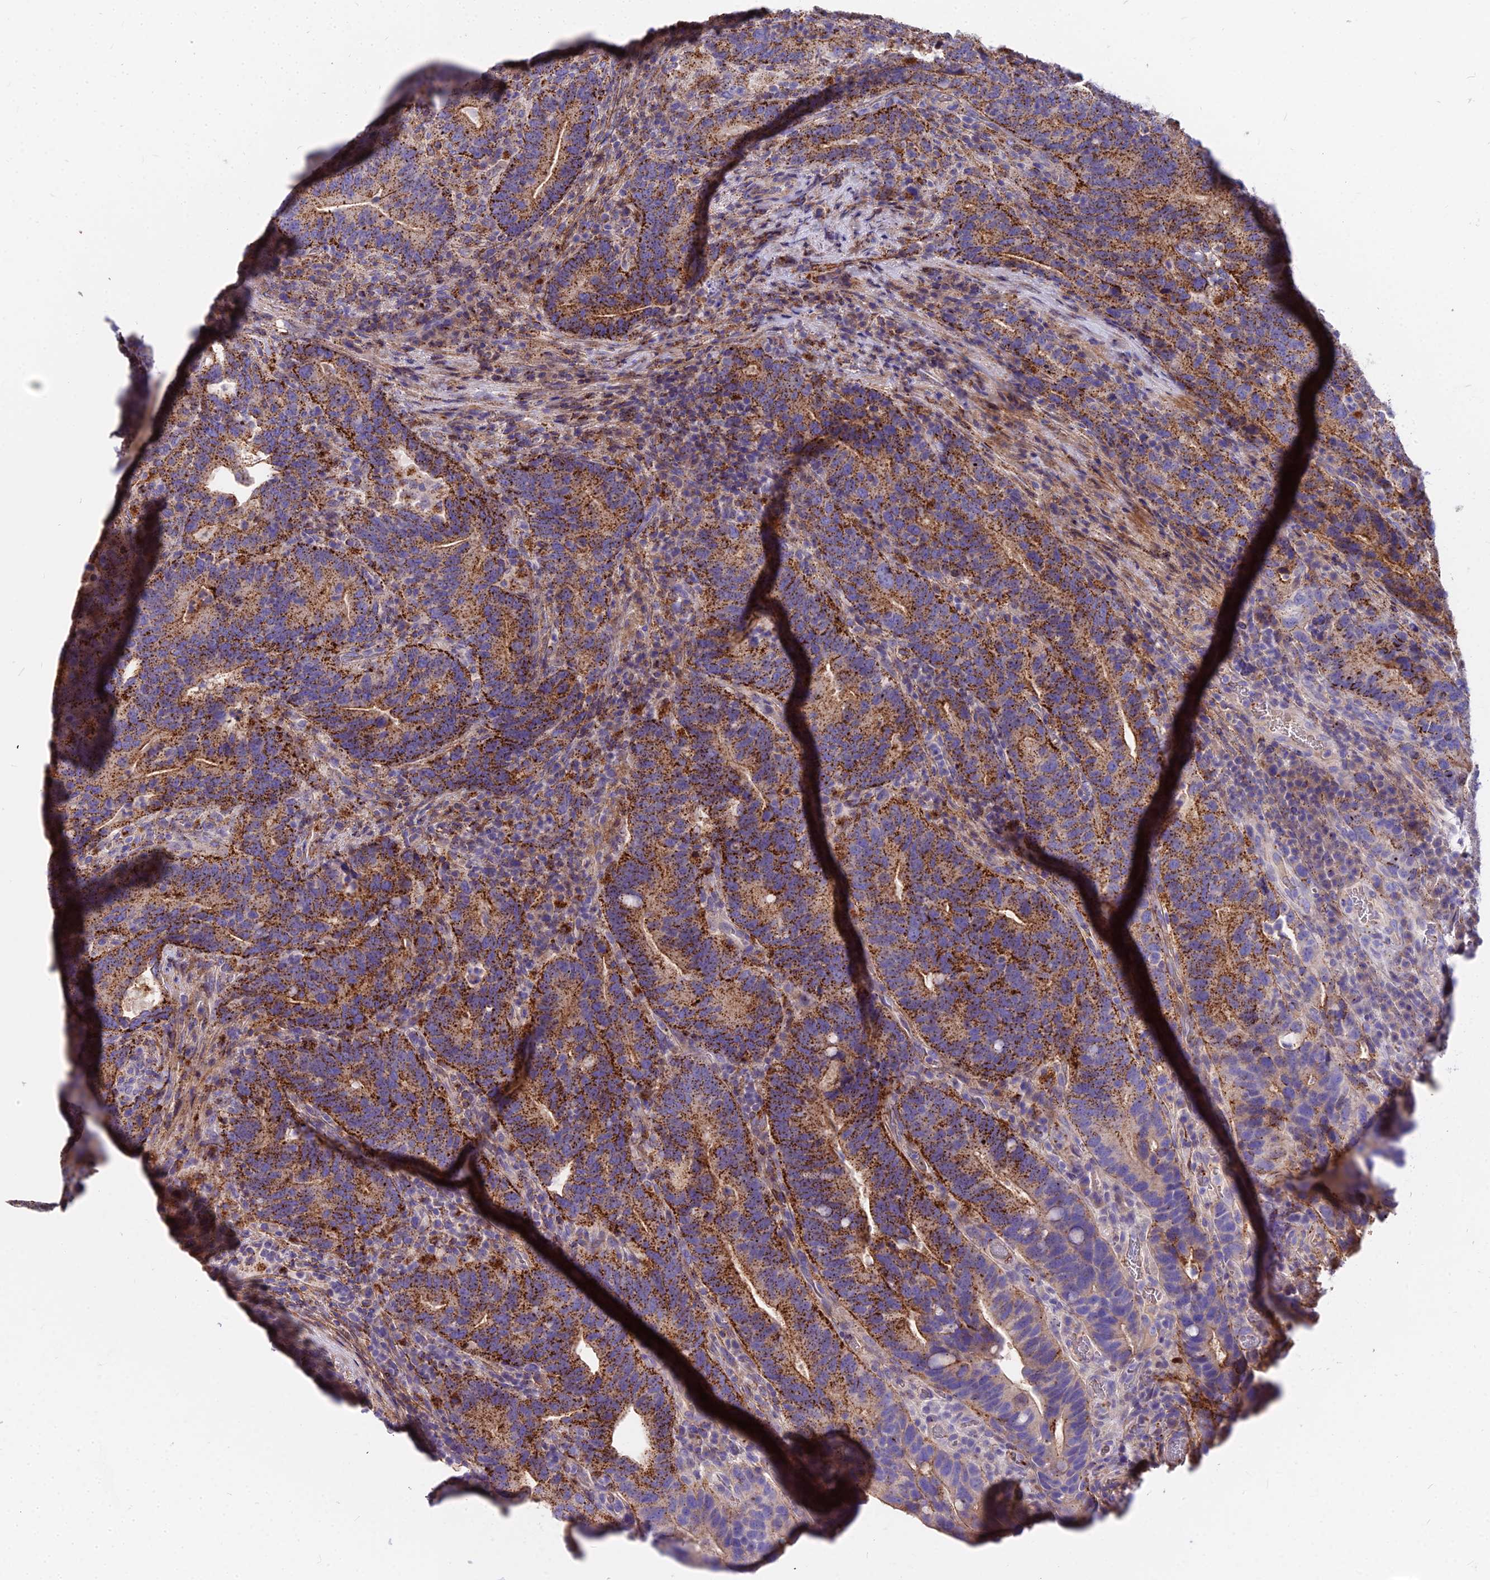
{"staining": {"intensity": "strong", "quantity": ">75%", "location": "cytoplasmic/membranous"}, "tissue": "colorectal cancer", "cell_type": "Tumor cells", "image_type": "cancer", "snomed": [{"axis": "morphology", "description": "Adenocarcinoma, NOS"}, {"axis": "topography", "description": "Colon"}], "caption": "This image demonstrates colorectal cancer stained with immunohistochemistry to label a protein in brown. The cytoplasmic/membranous of tumor cells show strong positivity for the protein. Nuclei are counter-stained blue.", "gene": "FRMPD1", "patient": {"sex": "female", "age": 66}}